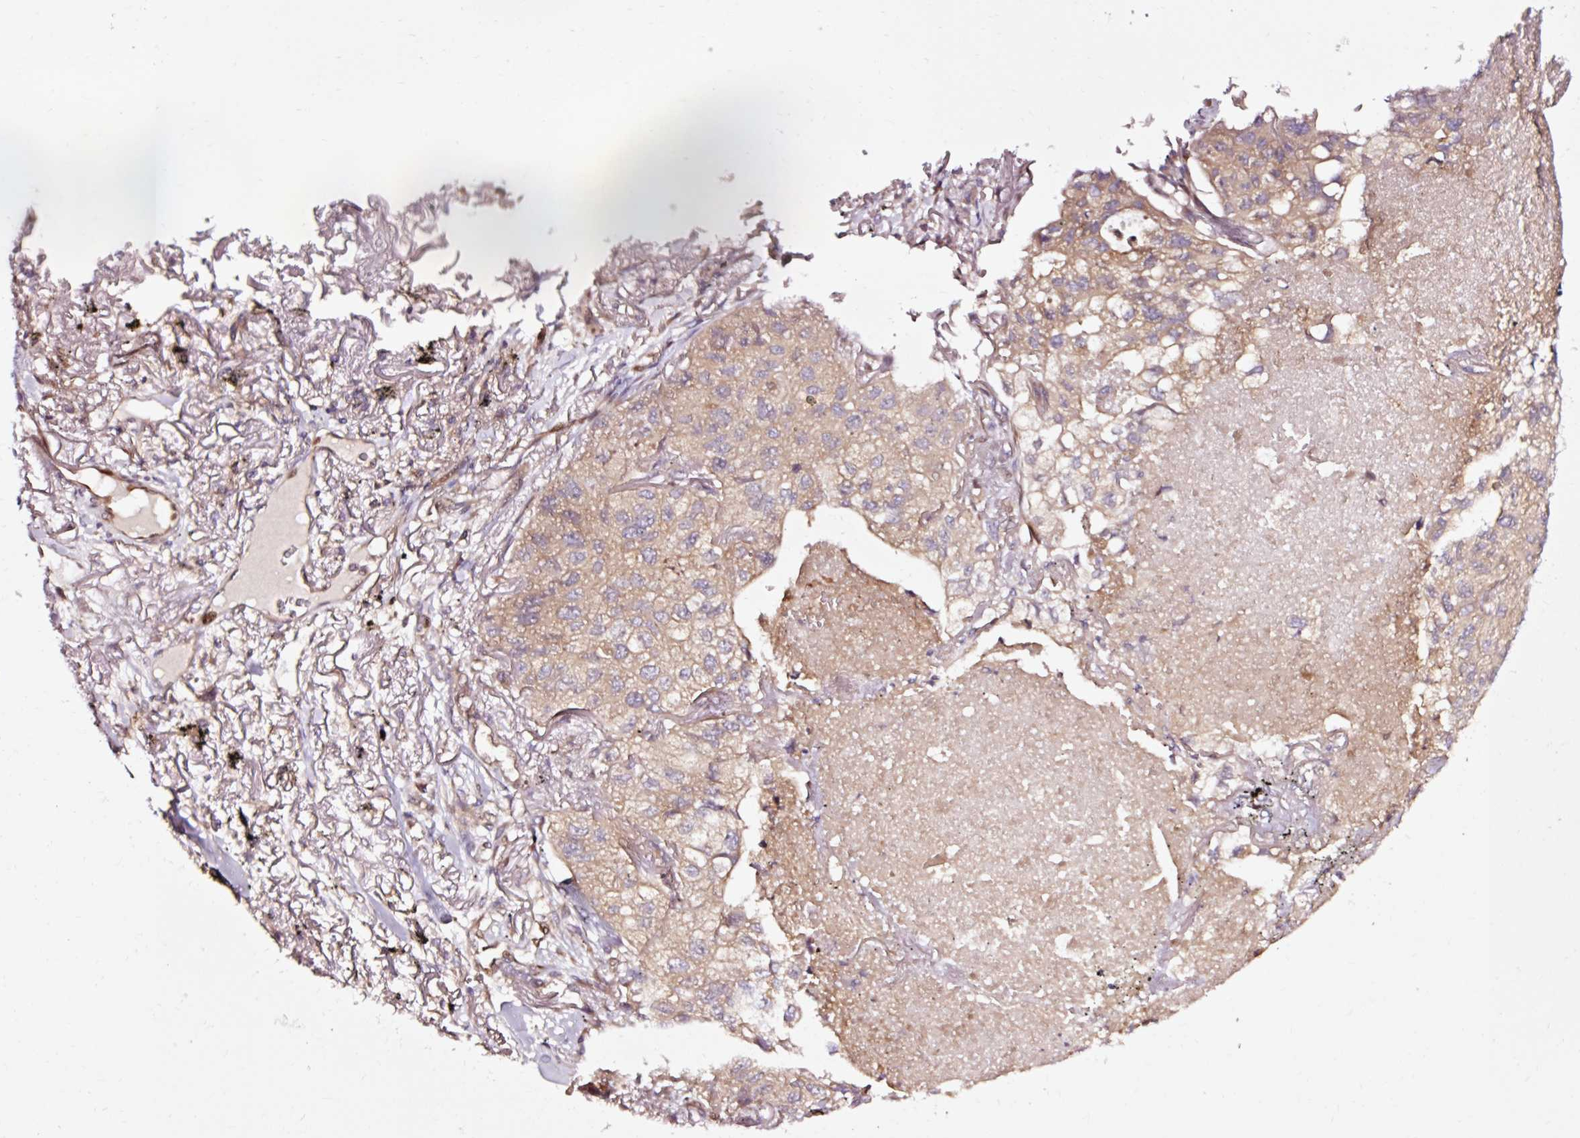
{"staining": {"intensity": "weak", "quantity": ">75%", "location": "cytoplasmic/membranous"}, "tissue": "lung cancer", "cell_type": "Tumor cells", "image_type": "cancer", "snomed": [{"axis": "morphology", "description": "Adenocarcinoma, NOS"}, {"axis": "topography", "description": "Lung"}], "caption": "Lung cancer (adenocarcinoma) stained for a protein reveals weak cytoplasmic/membranous positivity in tumor cells. (DAB (3,3'-diaminobenzidine) IHC, brown staining for protein, blue staining for nuclei).", "gene": "NAPA", "patient": {"sex": "male", "age": 65}}